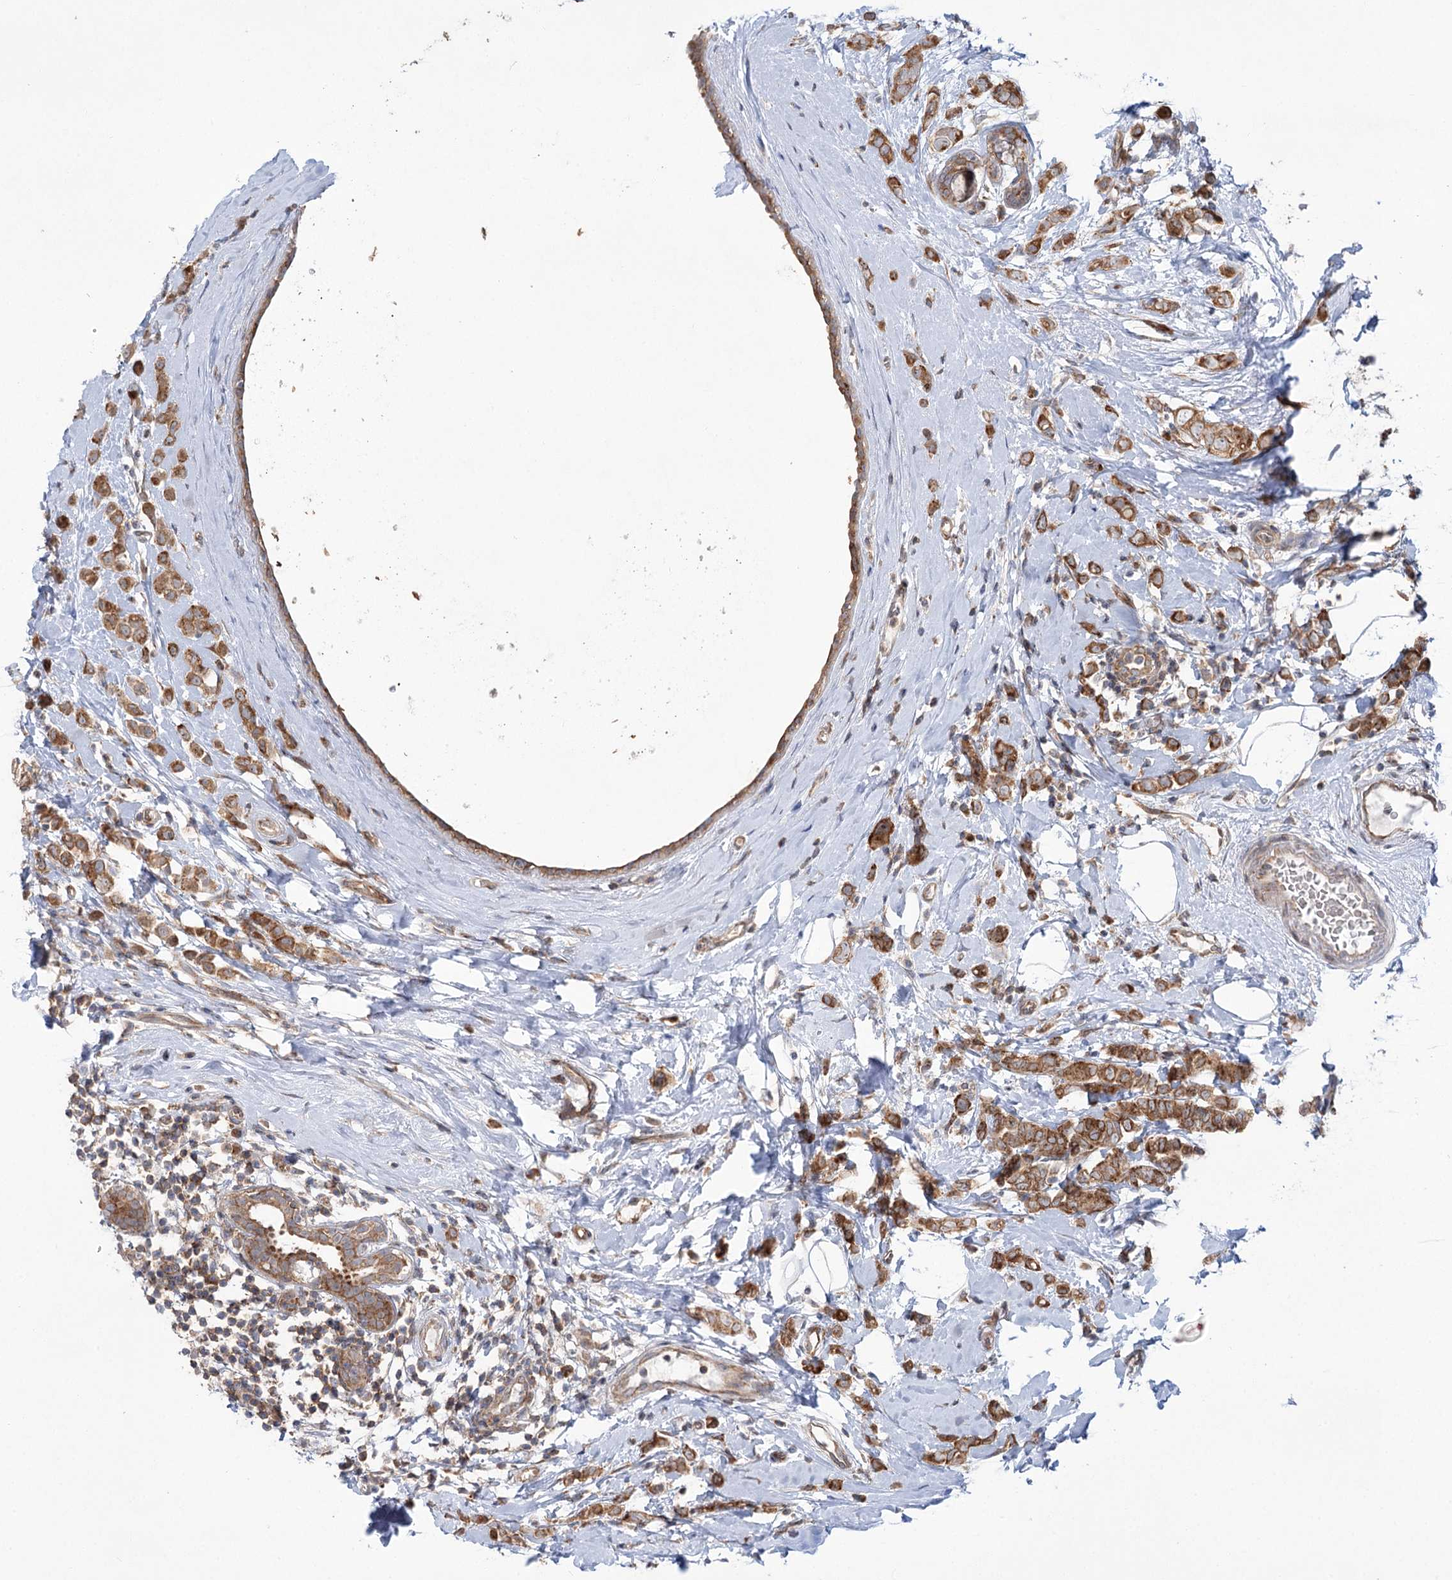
{"staining": {"intensity": "moderate", "quantity": ">75%", "location": "cytoplasmic/membranous"}, "tissue": "breast cancer", "cell_type": "Tumor cells", "image_type": "cancer", "snomed": [{"axis": "morphology", "description": "Lobular carcinoma"}, {"axis": "topography", "description": "Breast"}], "caption": "Moderate cytoplasmic/membranous staining for a protein is appreciated in about >75% of tumor cells of breast cancer (lobular carcinoma) using immunohistochemistry (IHC).", "gene": "VWA2", "patient": {"sex": "female", "age": 47}}